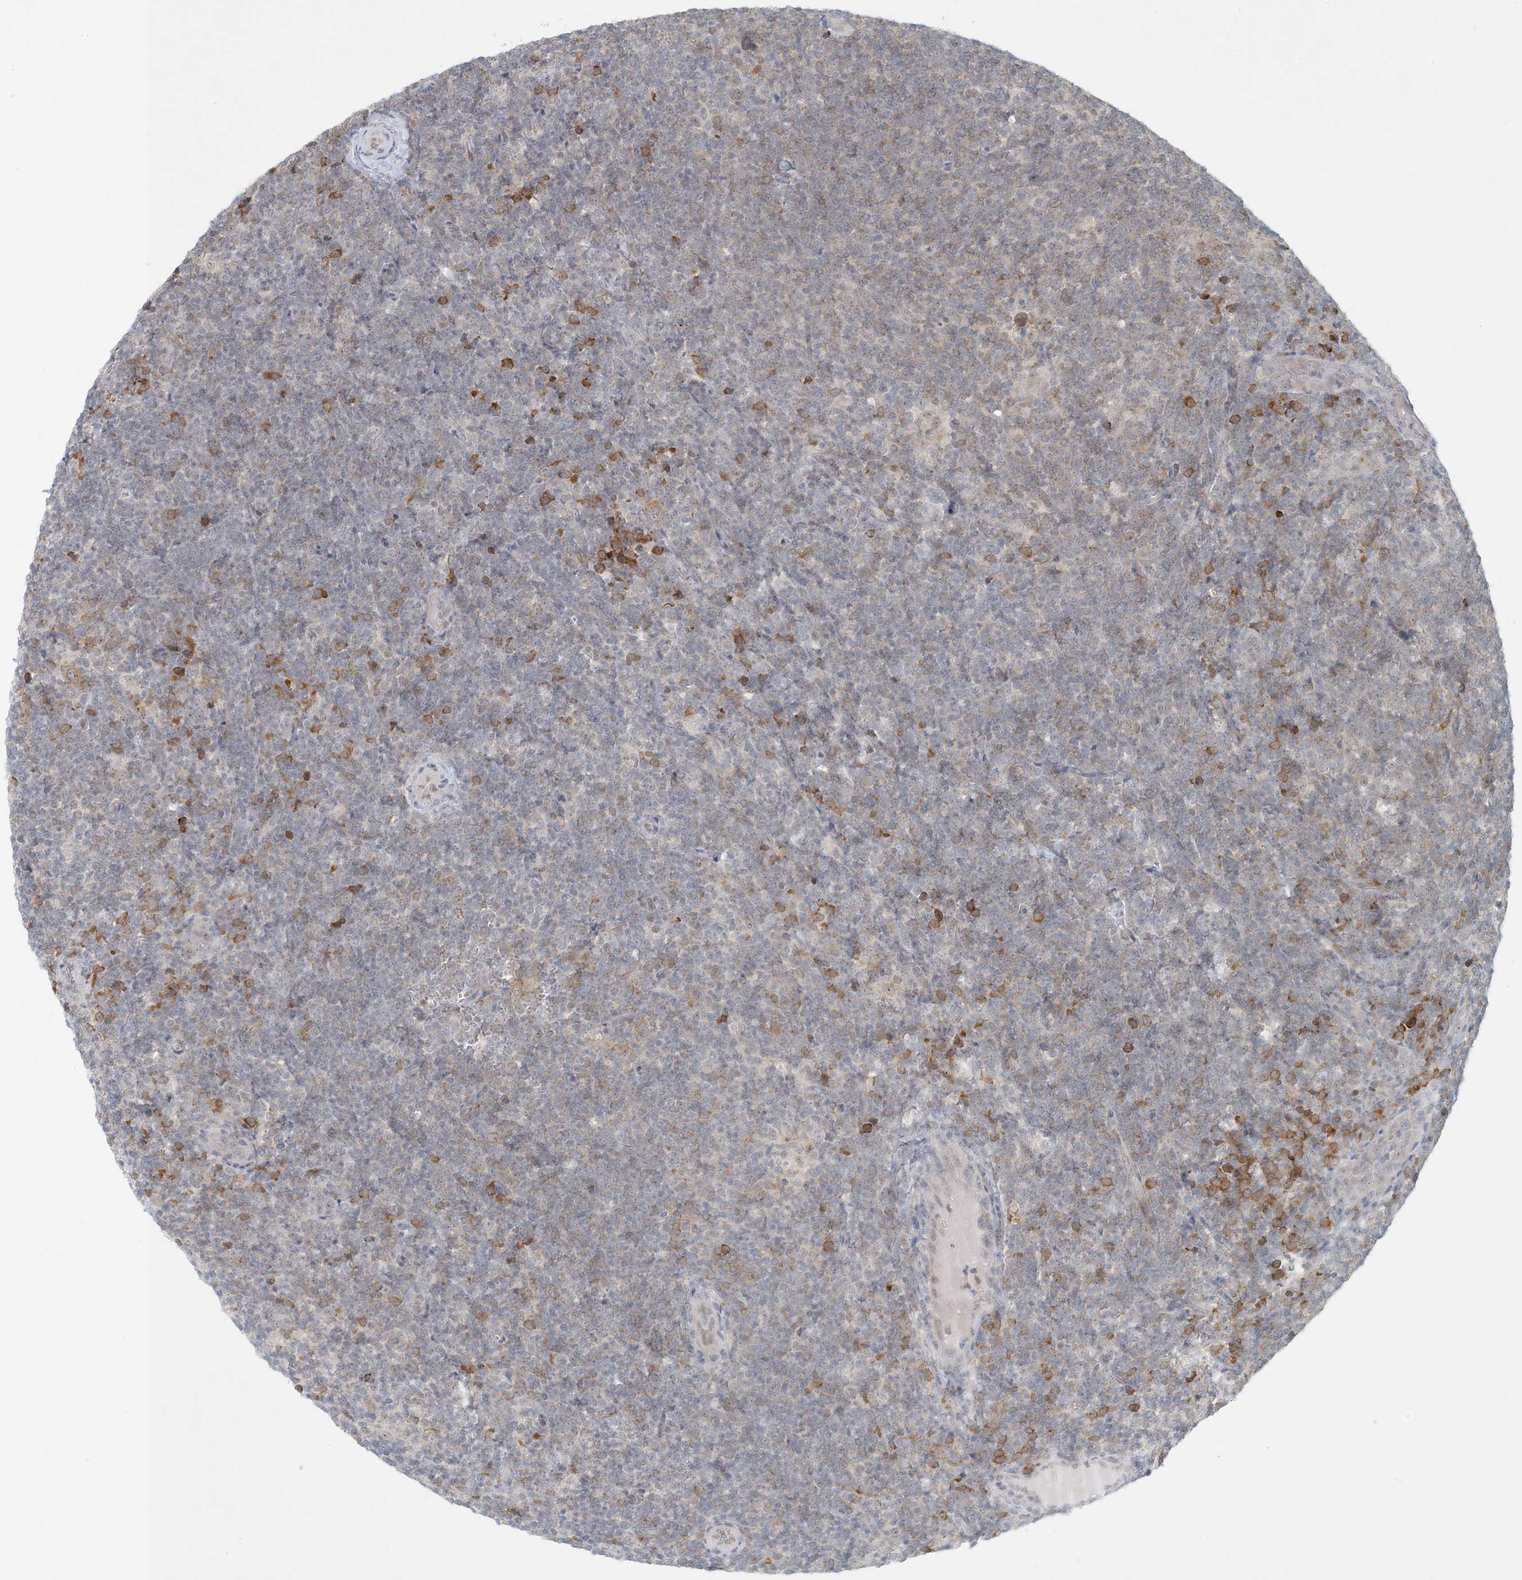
{"staining": {"intensity": "weak", "quantity": "<25%", "location": "nuclear"}, "tissue": "lymphoma", "cell_type": "Tumor cells", "image_type": "cancer", "snomed": [{"axis": "morphology", "description": "Hodgkin's disease, NOS"}, {"axis": "topography", "description": "Lymph node"}], "caption": "Tumor cells show no significant protein positivity in Hodgkin's disease.", "gene": "OBI1", "patient": {"sex": "female", "age": 57}}